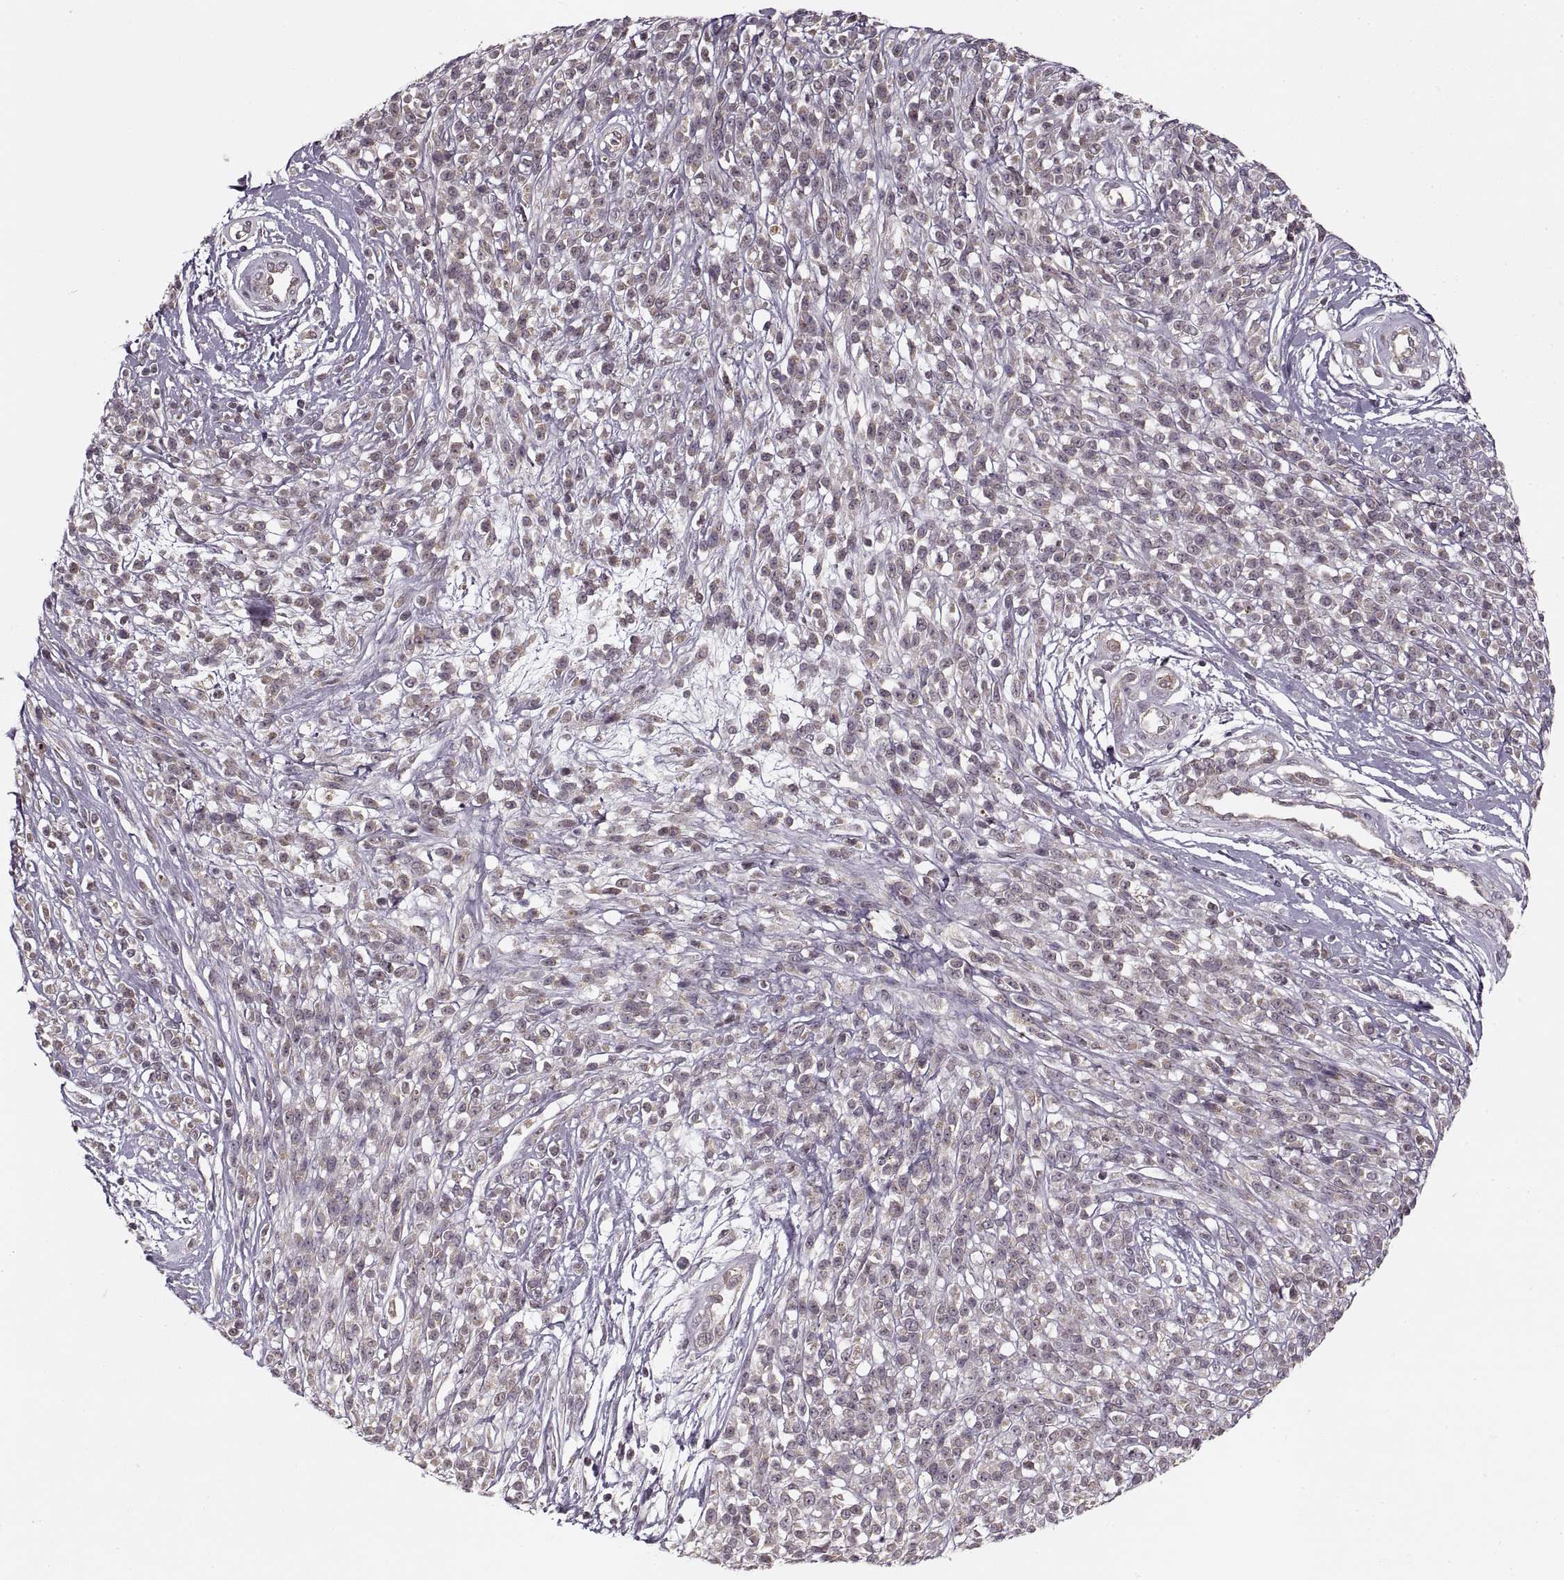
{"staining": {"intensity": "negative", "quantity": "none", "location": "none"}, "tissue": "melanoma", "cell_type": "Tumor cells", "image_type": "cancer", "snomed": [{"axis": "morphology", "description": "Malignant melanoma, NOS"}, {"axis": "topography", "description": "Skin"}, {"axis": "topography", "description": "Skin of trunk"}], "caption": "This photomicrograph is of malignant melanoma stained with immunohistochemistry to label a protein in brown with the nuclei are counter-stained blue. There is no expression in tumor cells.", "gene": "ASIC3", "patient": {"sex": "male", "age": 74}}